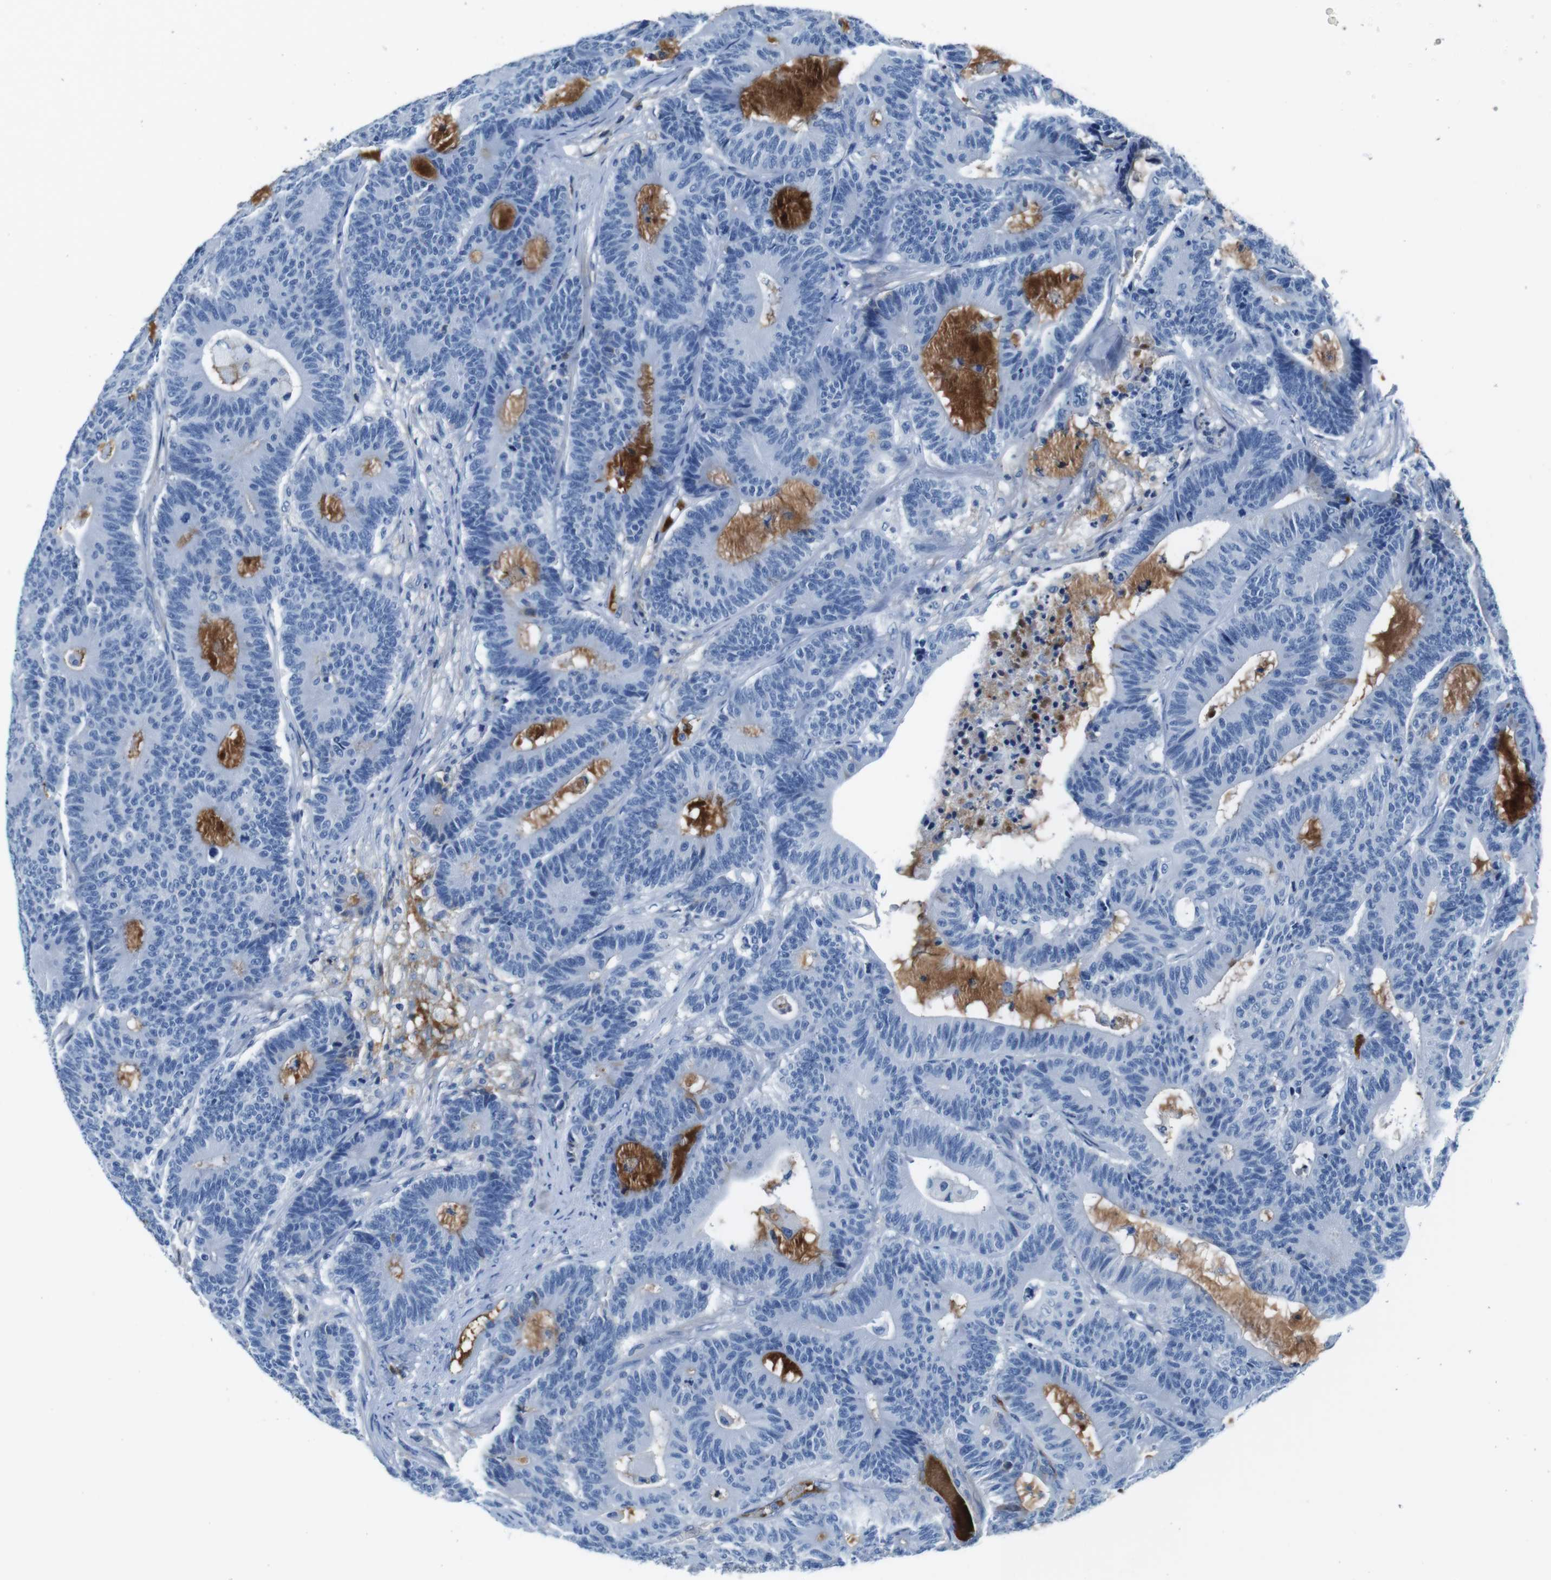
{"staining": {"intensity": "negative", "quantity": "none", "location": "none"}, "tissue": "colorectal cancer", "cell_type": "Tumor cells", "image_type": "cancer", "snomed": [{"axis": "morphology", "description": "Adenocarcinoma, NOS"}, {"axis": "topography", "description": "Colon"}], "caption": "A photomicrograph of colorectal cancer (adenocarcinoma) stained for a protein reveals no brown staining in tumor cells. (Immunohistochemistry, brightfield microscopy, high magnification).", "gene": "IGKC", "patient": {"sex": "female", "age": 84}}